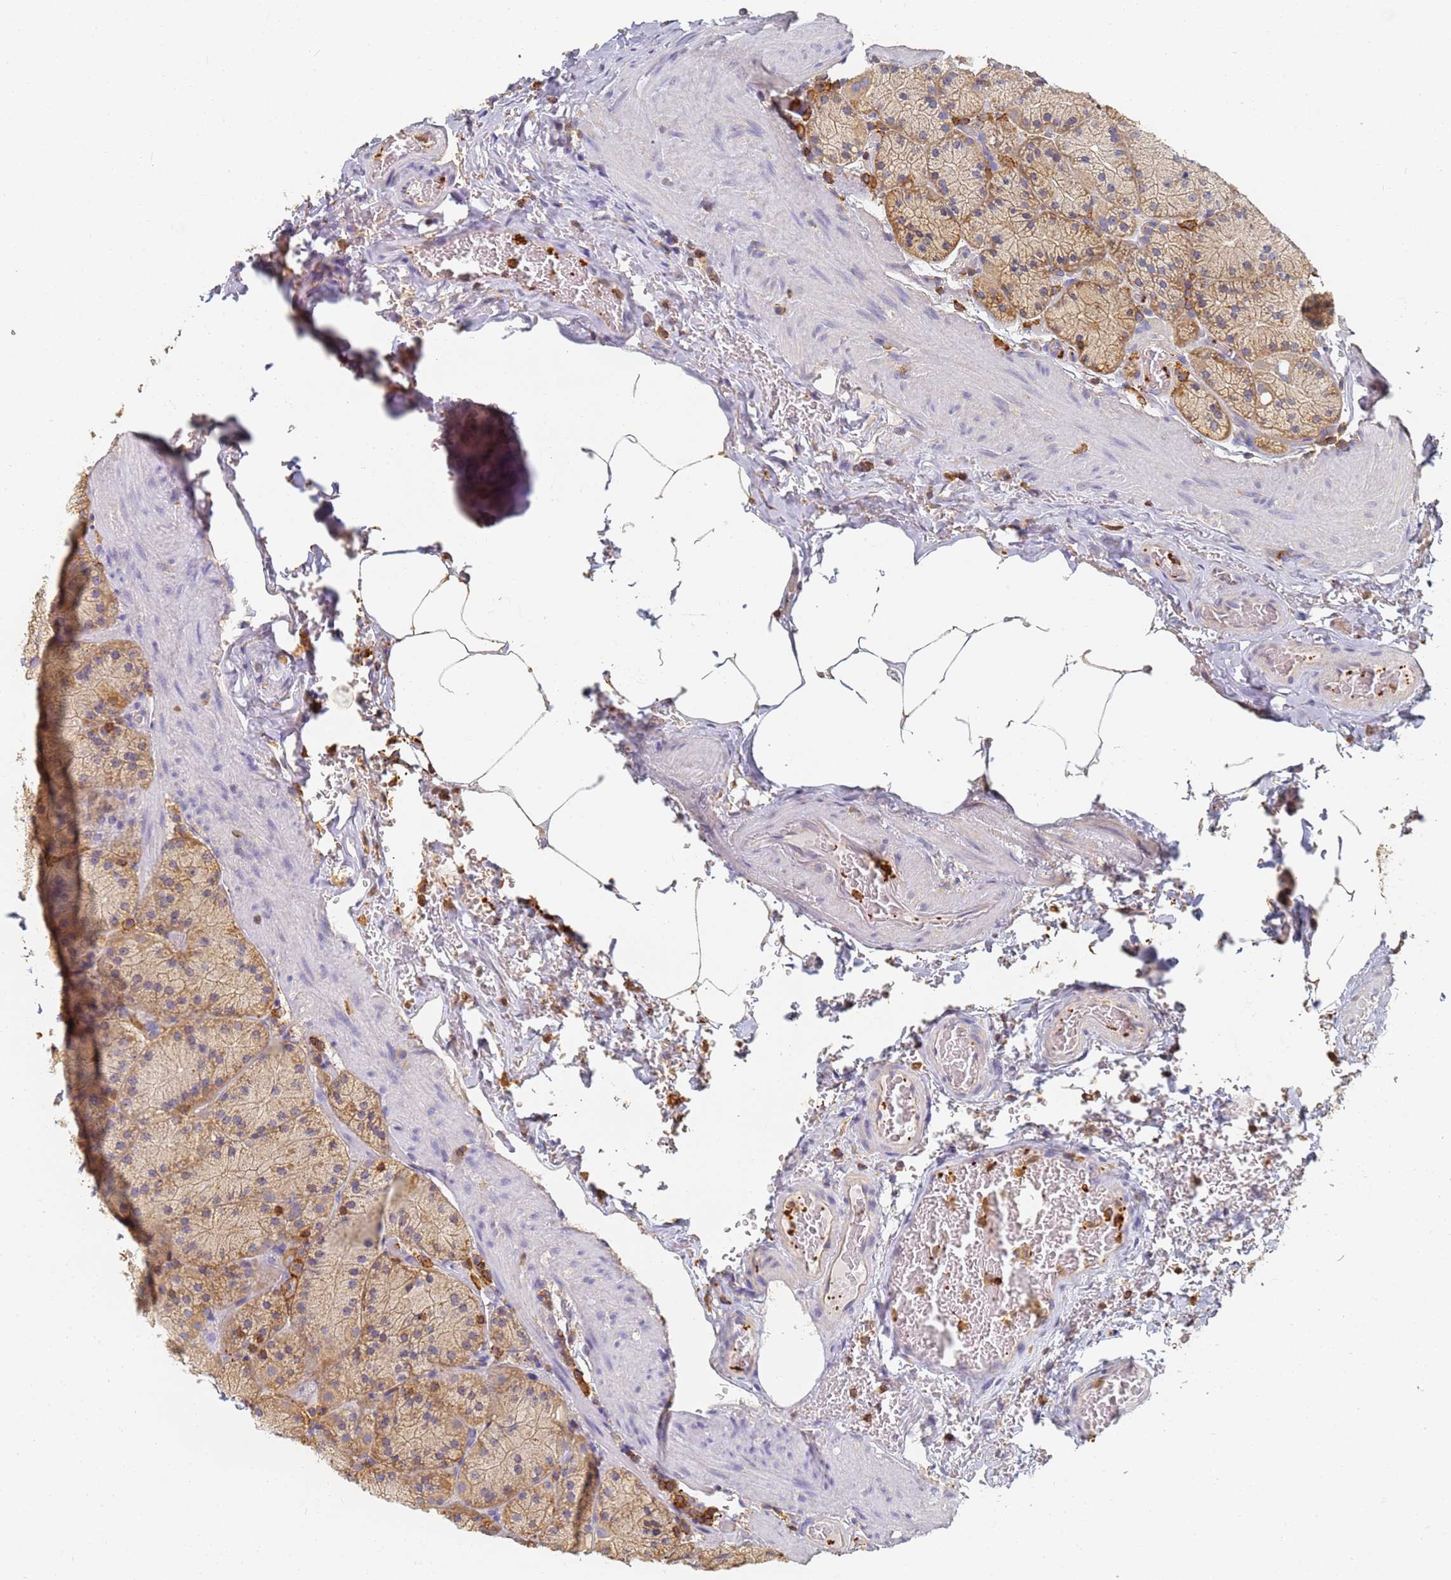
{"staining": {"intensity": "moderate", "quantity": ">75%", "location": "cytoplasmic/membranous"}, "tissue": "stomach", "cell_type": "Glandular cells", "image_type": "normal", "snomed": [{"axis": "morphology", "description": "Normal tissue, NOS"}, {"axis": "topography", "description": "Stomach, upper"}, {"axis": "topography", "description": "Stomach, lower"}], "caption": "Stomach stained with IHC displays moderate cytoplasmic/membranous expression in about >75% of glandular cells.", "gene": "BIN2", "patient": {"sex": "male", "age": 80}}